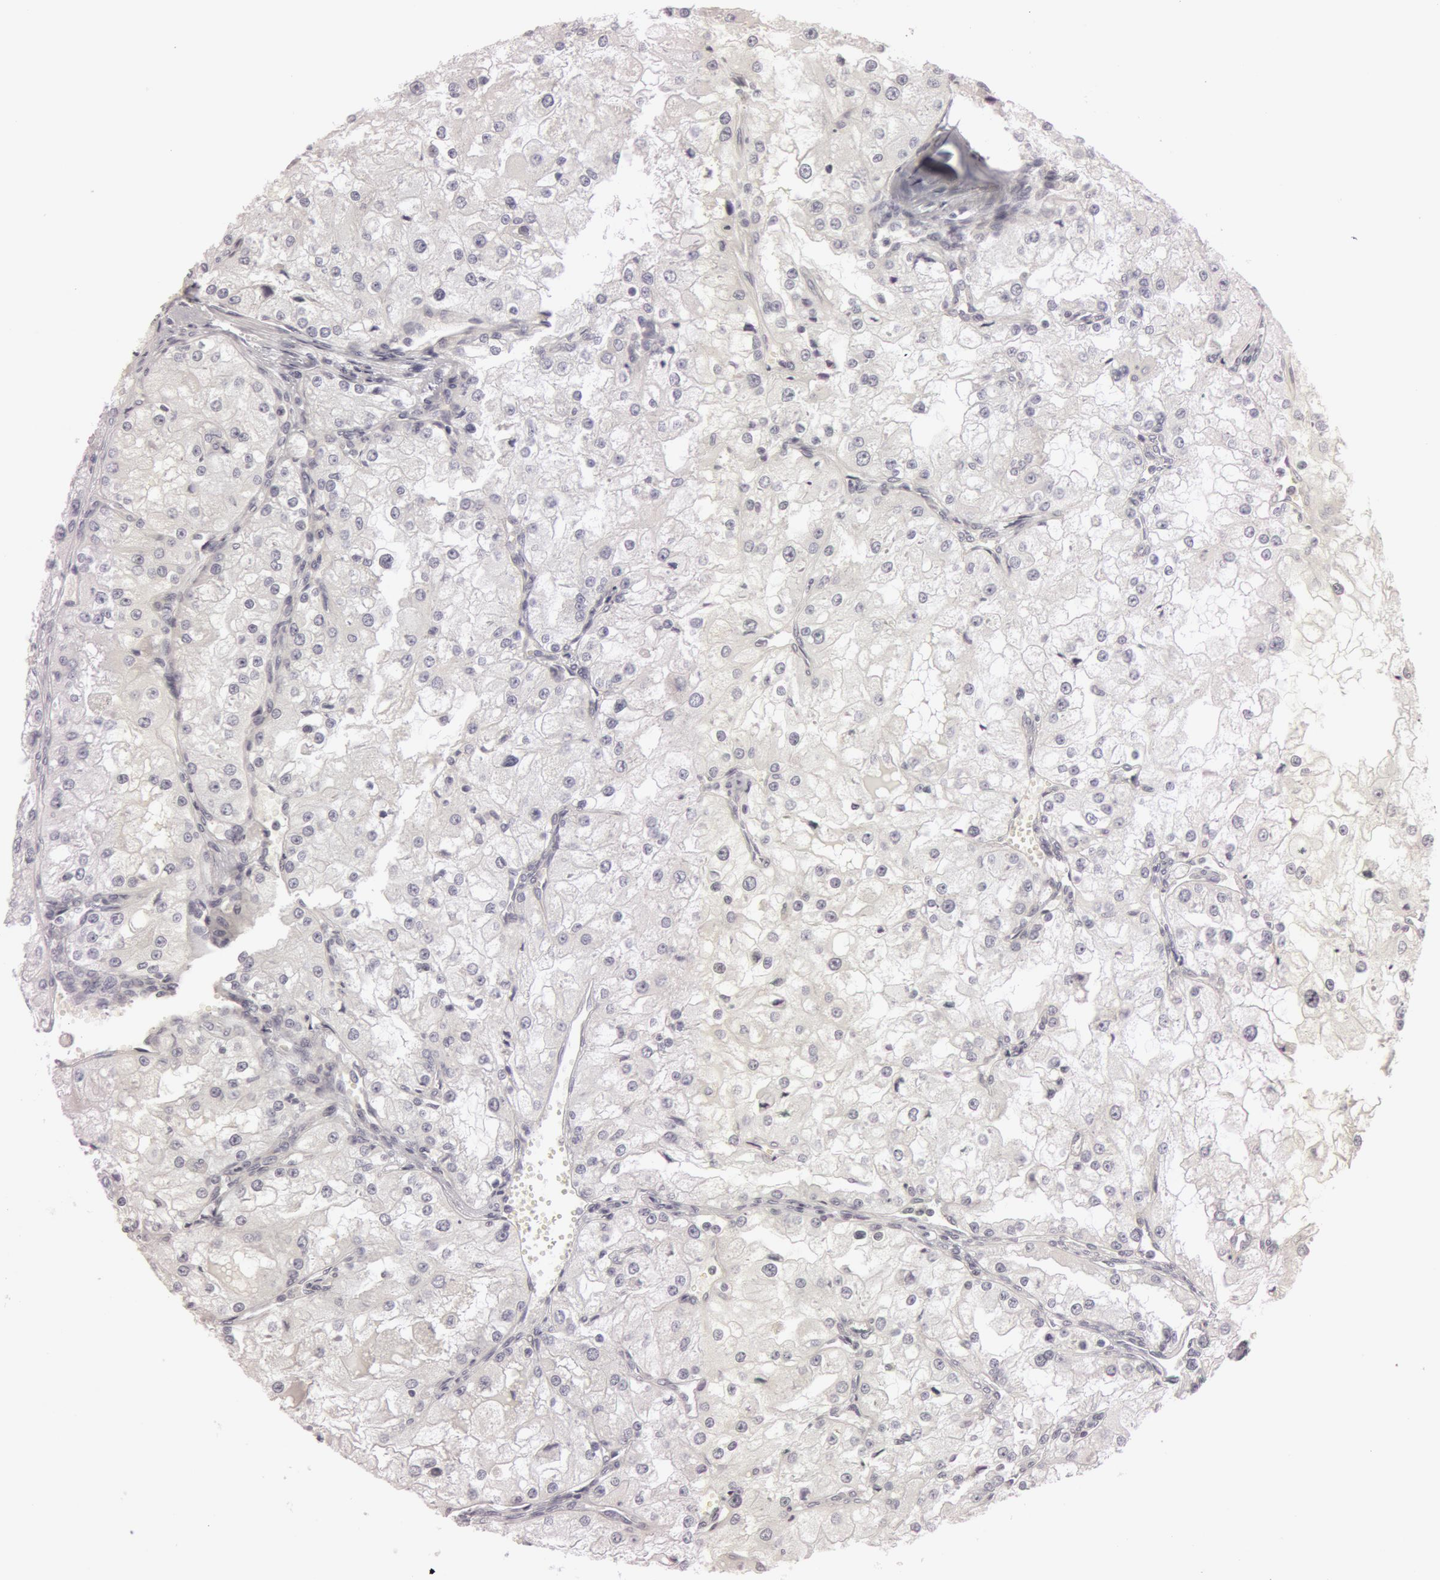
{"staining": {"intensity": "negative", "quantity": "none", "location": "none"}, "tissue": "renal cancer", "cell_type": "Tumor cells", "image_type": "cancer", "snomed": [{"axis": "morphology", "description": "Adenocarcinoma, NOS"}, {"axis": "topography", "description": "Kidney"}], "caption": "This is a image of immunohistochemistry staining of renal cancer (adenocarcinoma), which shows no expression in tumor cells. (IHC, brightfield microscopy, high magnification).", "gene": "RALGAPA1", "patient": {"sex": "female", "age": 74}}